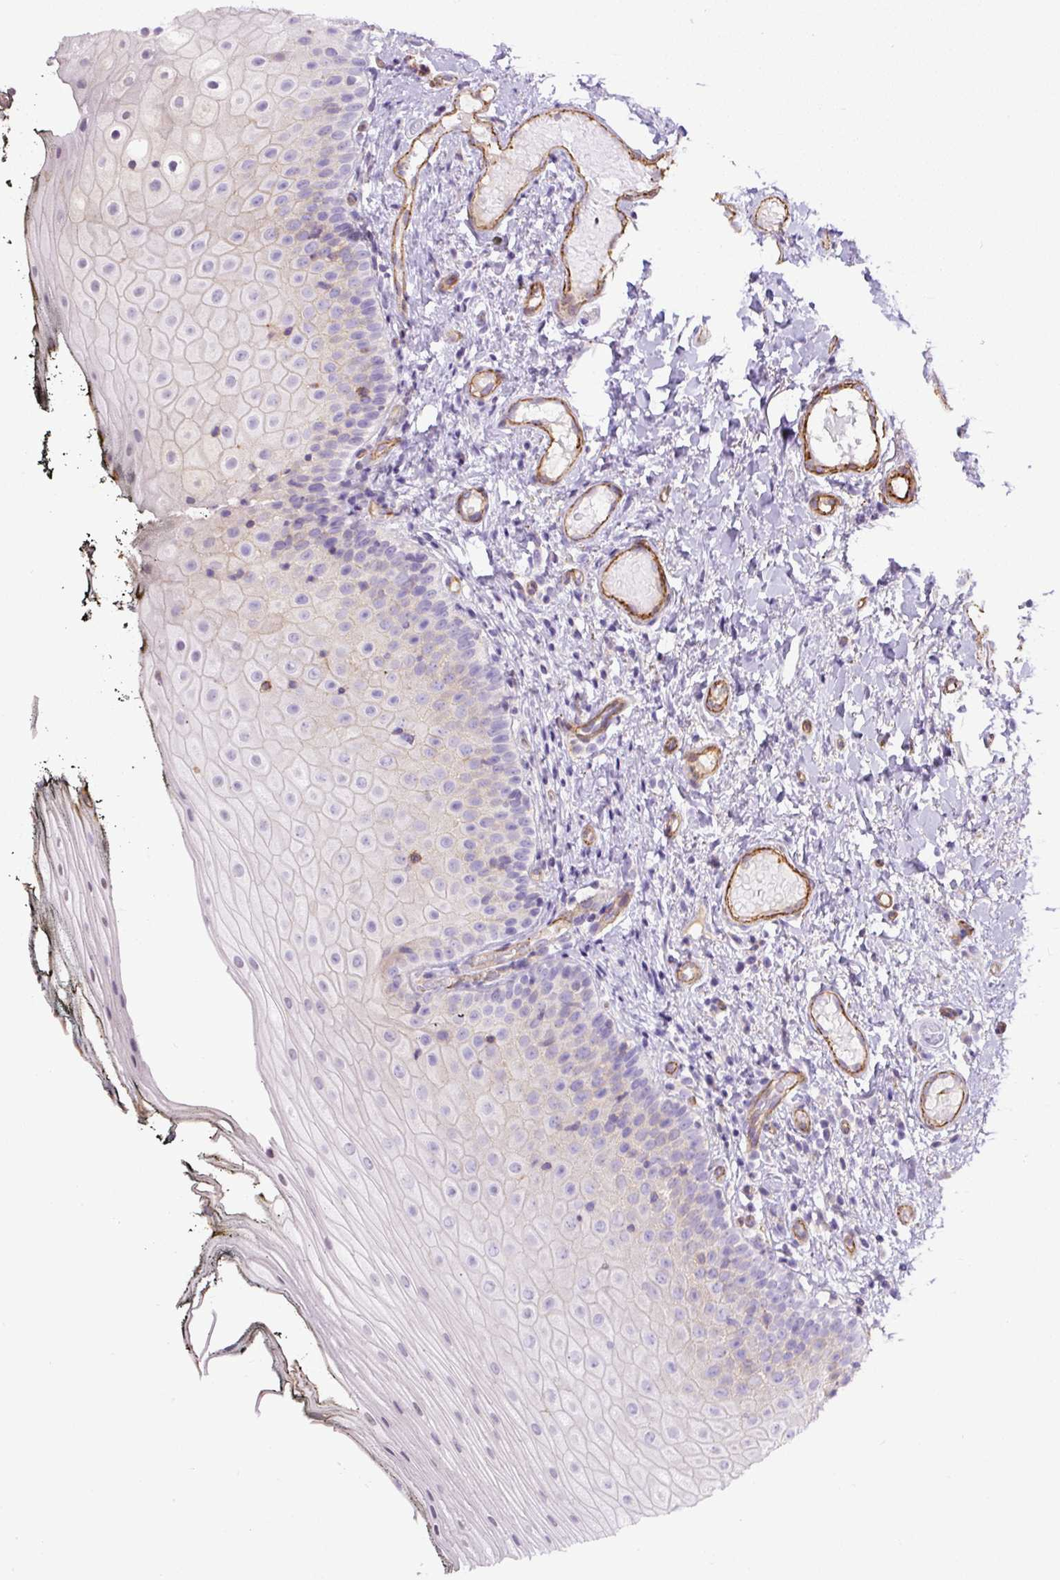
{"staining": {"intensity": "weak", "quantity": "<25%", "location": "cytoplasmic/membranous"}, "tissue": "oral mucosa", "cell_type": "Squamous epithelial cells", "image_type": "normal", "snomed": [{"axis": "morphology", "description": "Normal tissue, NOS"}, {"axis": "topography", "description": "Oral tissue"}], "caption": "A high-resolution histopathology image shows IHC staining of unremarkable oral mucosa, which demonstrates no significant positivity in squamous epithelial cells.", "gene": "B3GALT5", "patient": {"sex": "male", "age": 75}}